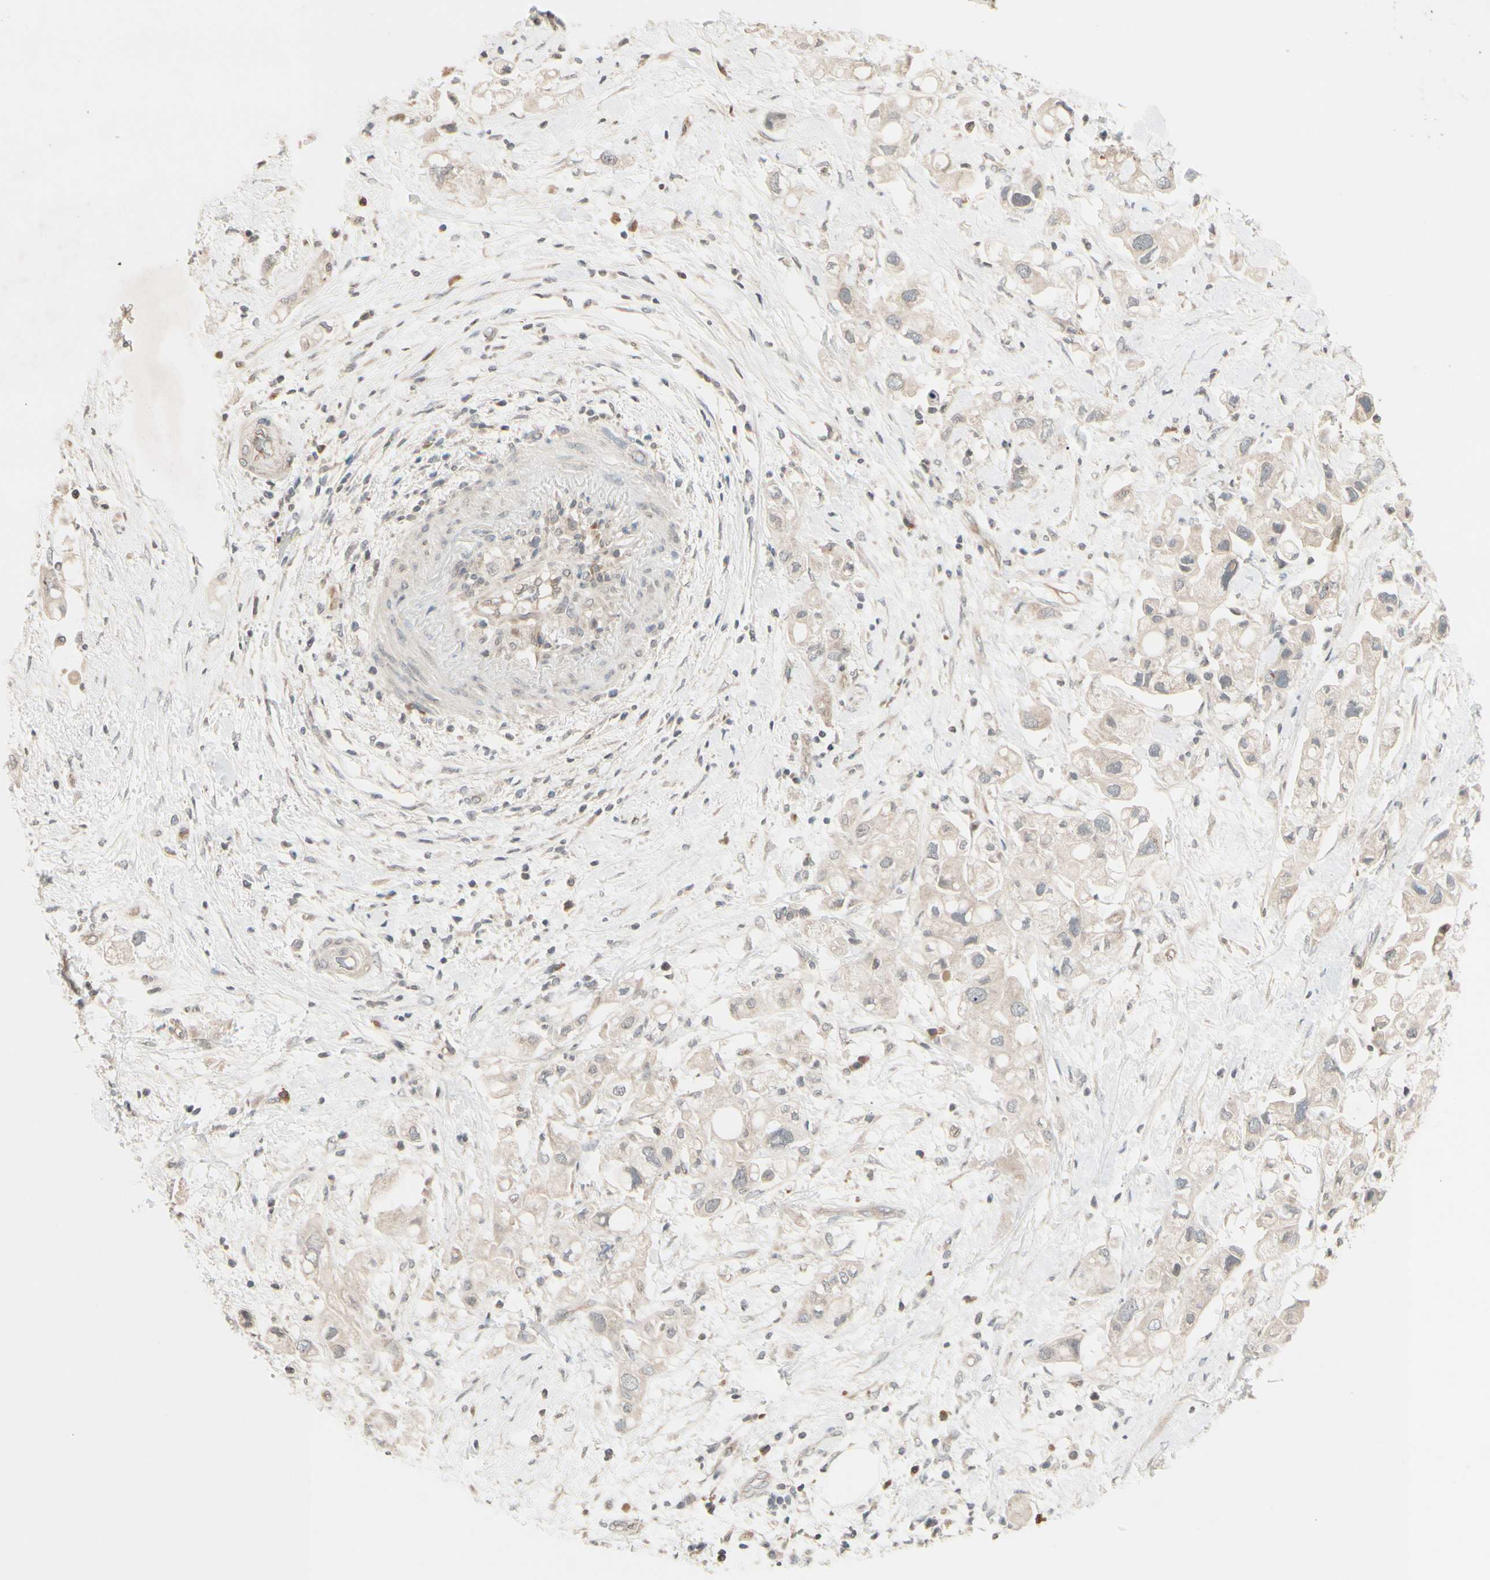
{"staining": {"intensity": "weak", "quantity": "25%-75%", "location": "cytoplasmic/membranous"}, "tissue": "pancreatic cancer", "cell_type": "Tumor cells", "image_type": "cancer", "snomed": [{"axis": "morphology", "description": "Adenocarcinoma, NOS"}, {"axis": "topography", "description": "Pancreas"}], "caption": "Brown immunohistochemical staining in pancreatic cancer exhibits weak cytoplasmic/membranous expression in about 25%-75% of tumor cells. (Brightfield microscopy of DAB IHC at high magnification).", "gene": "FGF10", "patient": {"sex": "female", "age": 56}}